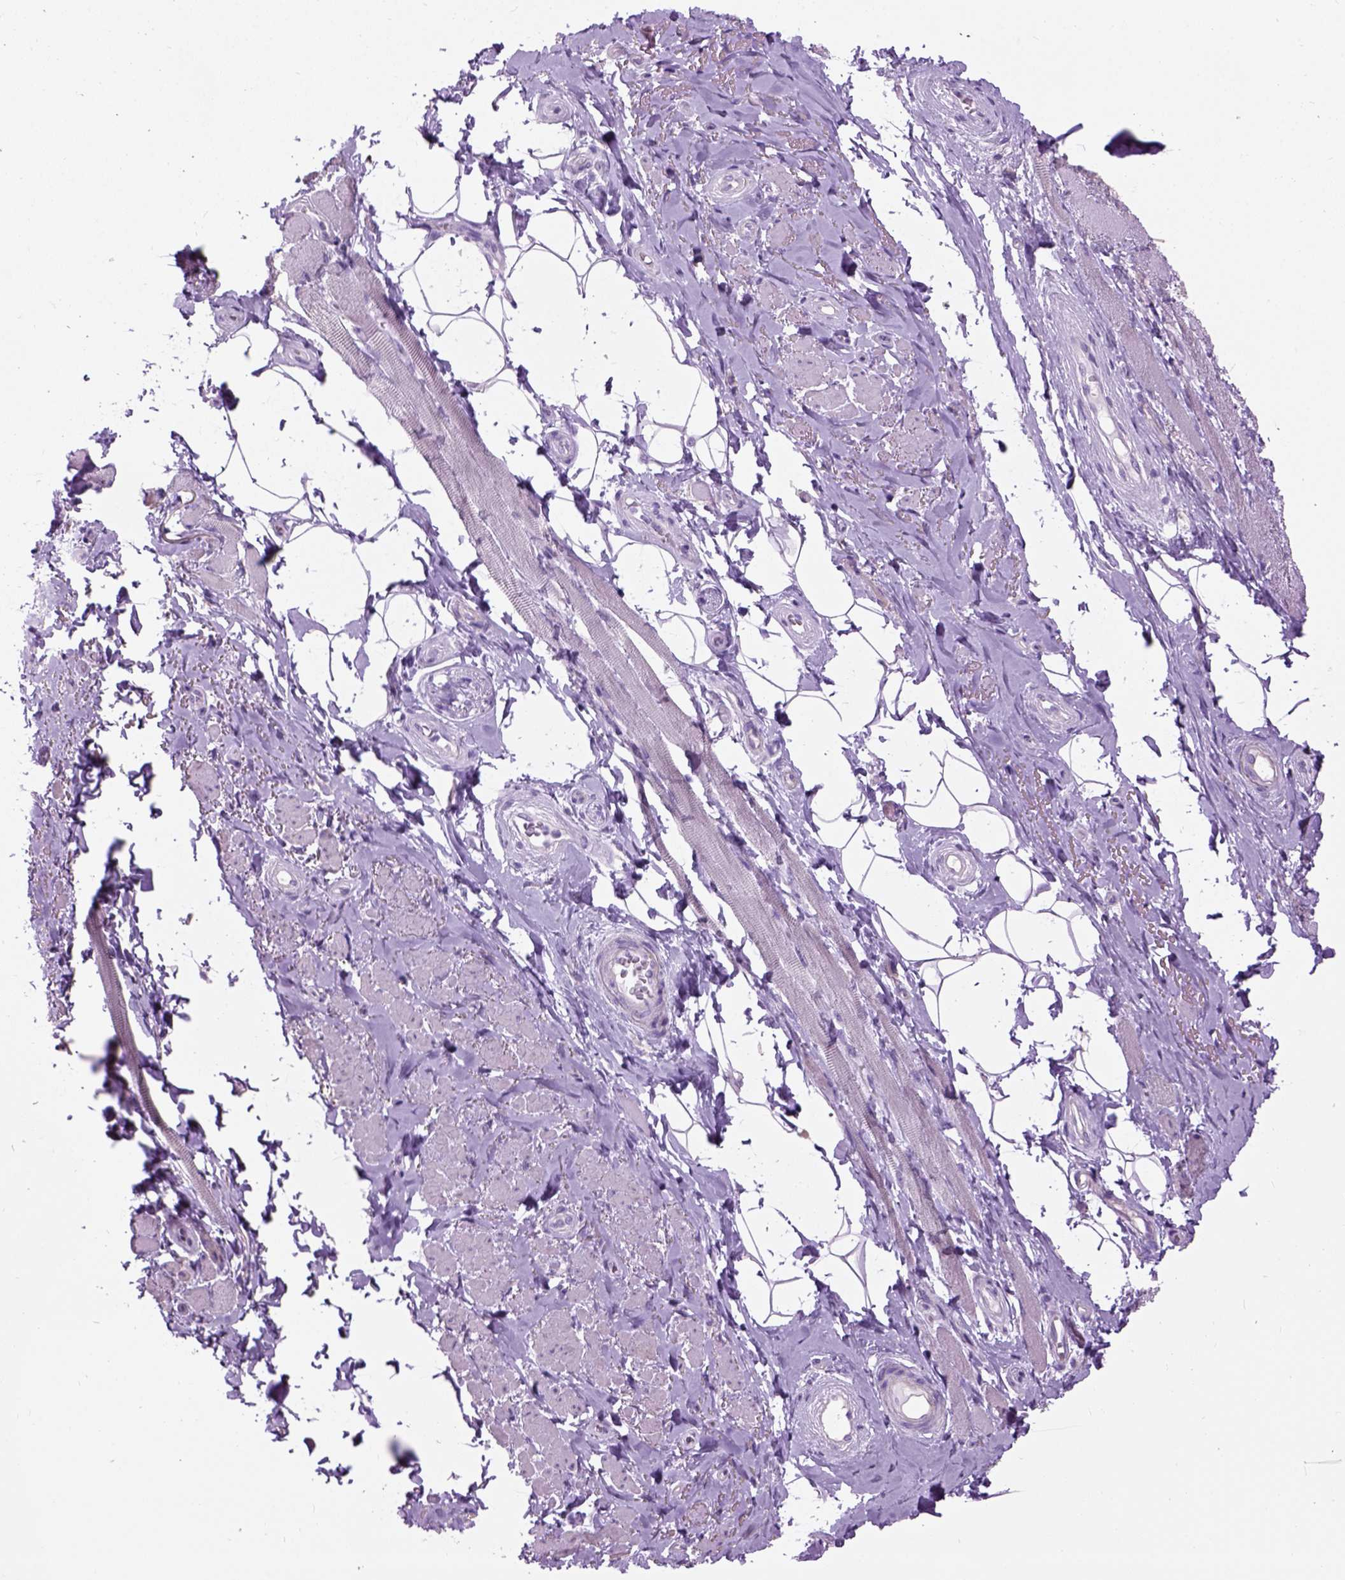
{"staining": {"intensity": "negative", "quantity": "none", "location": "none"}, "tissue": "adipose tissue", "cell_type": "Adipocytes", "image_type": "normal", "snomed": [{"axis": "morphology", "description": "Normal tissue, NOS"}, {"axis": "topography", "description": "Anal"}, {"axis": "topography", "description": "Peripheral nerve tissue"}], "caption": "Human adipose tissue stained for a protein using immunohistochemistry (IHC) demonstrates no expression in adipocytes.", "gene": "GABRB2", "patient": {"sex": "male", "age": 53}}